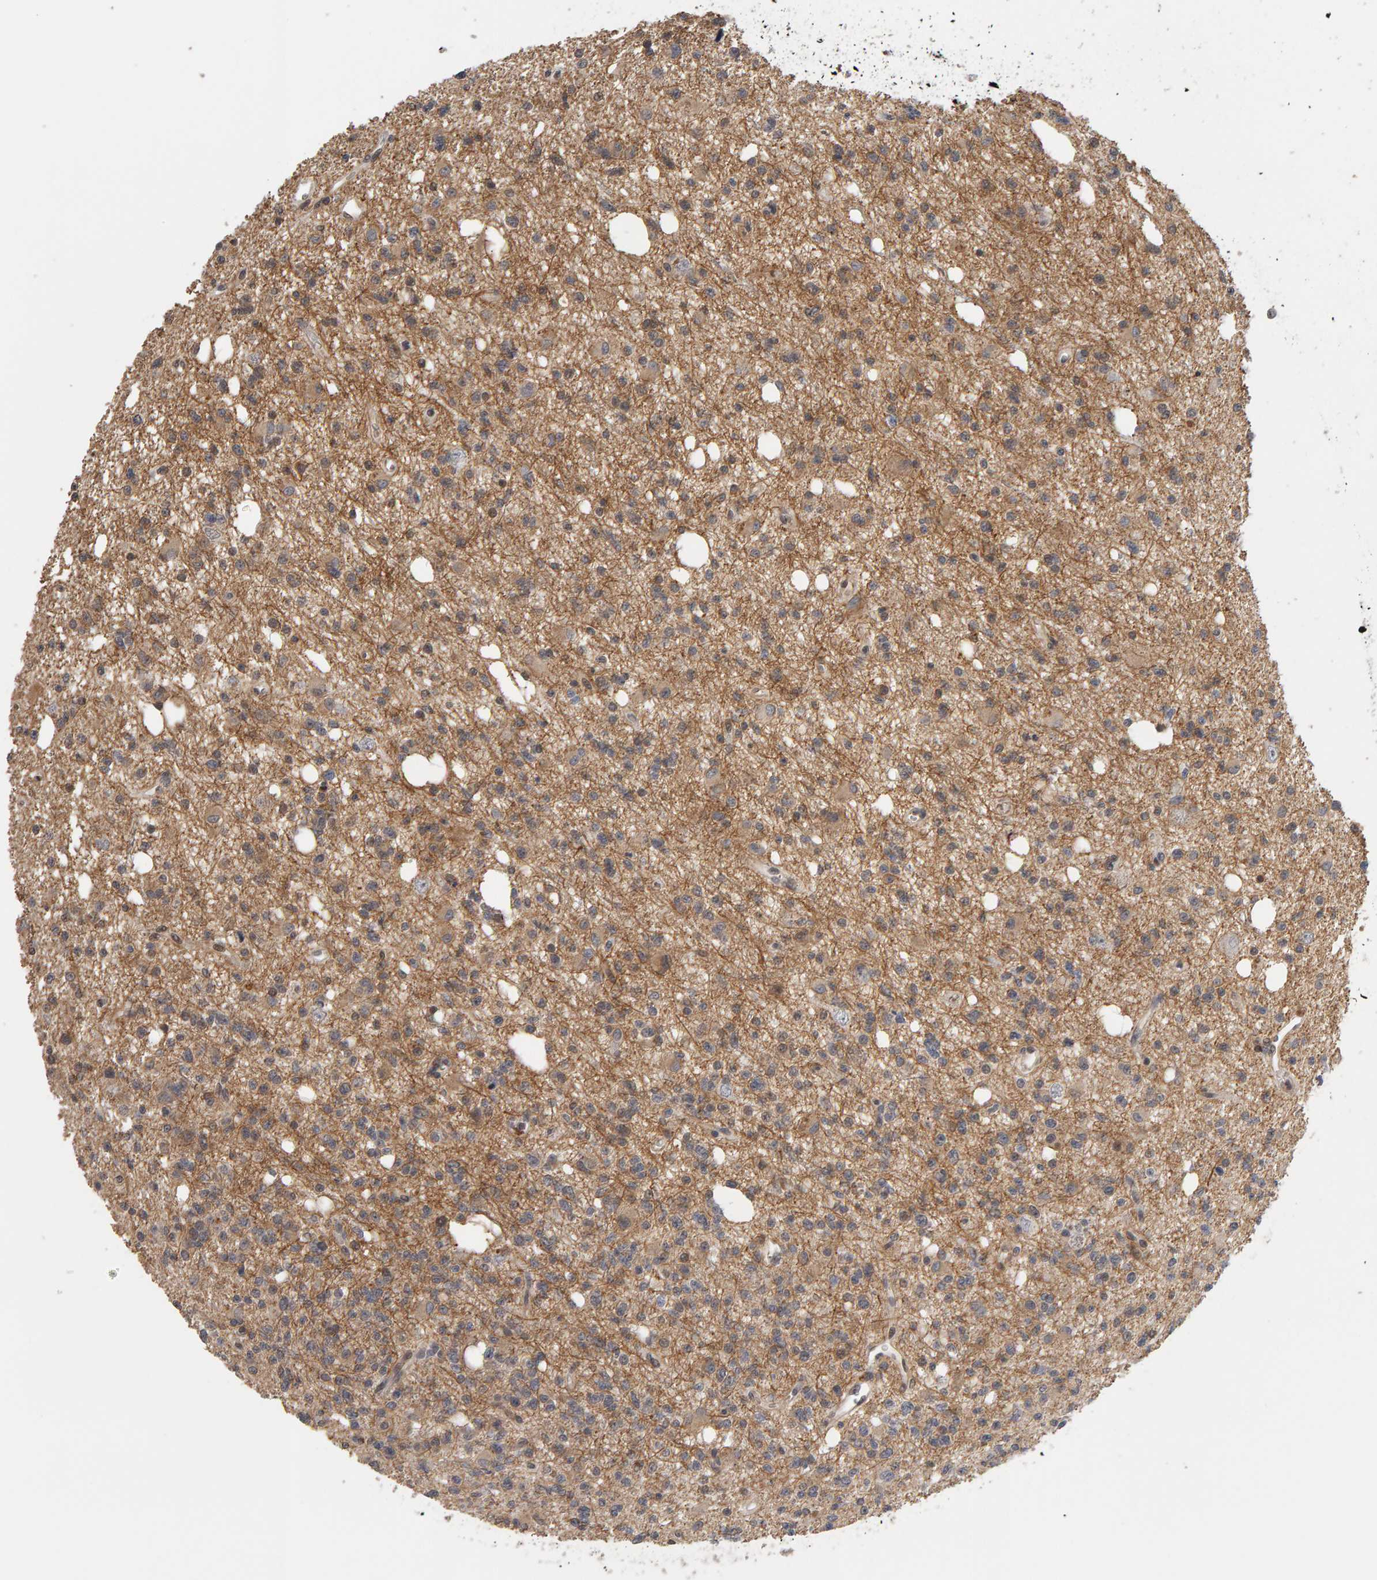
{"staining": {"intensity": "weak", "quantity": "<25%", "location": "cytoplasmic/membranous"}, "tissue": "glioma", "cell_type": "Tumor cells", "image_type": "cancer", "snomed": [{"axis": "morphology", "description": "Glioma, malignant, High grade"}, {"axis": "topography", "description": "Brain"}], "caption": "Glioma was stained to show a protein in brown. There is no significant staining in tumor cells.", "gene": "TEFM", "patient": {"sex": "female", "age": 62}}